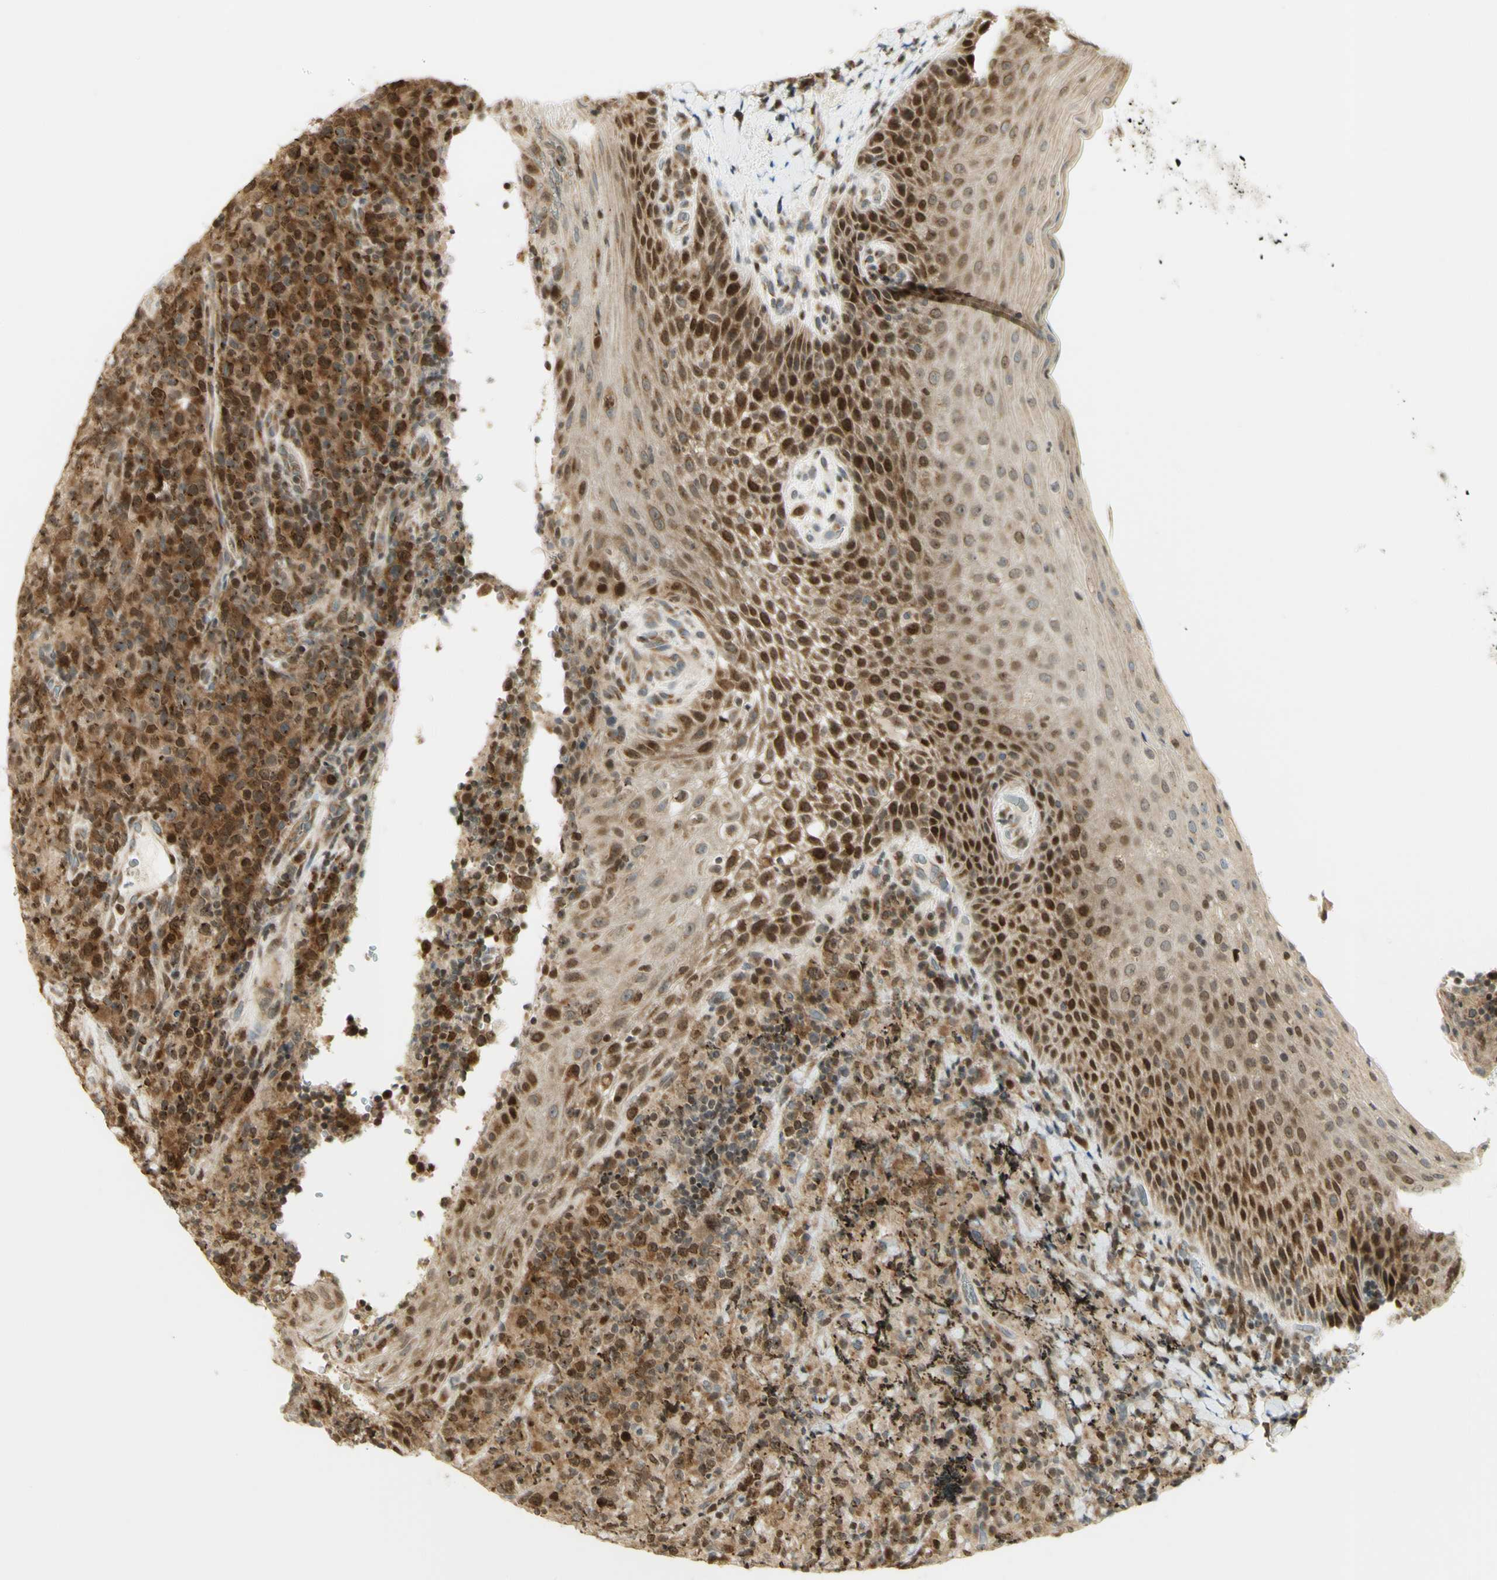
{"staining": {"intensity": "moderate", "quantity": ">75%", "location": "cytoplasmic/membranous,nuclear"}, "tissue": "lymphoma", "cell_type": "Tumor cells", "image_type": "cancer", "snomed": [{"axis": "morphology", "description": "Malignant lymphoma, non-Hodgkin's type, High grade"}, {"axis": "topography", "description": "Tonsil"}], "caption": "Human malignant lymphoma, non-Hodgkin's type (high-grade) stained with a brown dye reveals moderate cytoplasmic/membranous and nuclear positive positivity in about >75% of tumor cells.", "gene": "KIF11", "patient": {"sex": "female", "age": 36}}